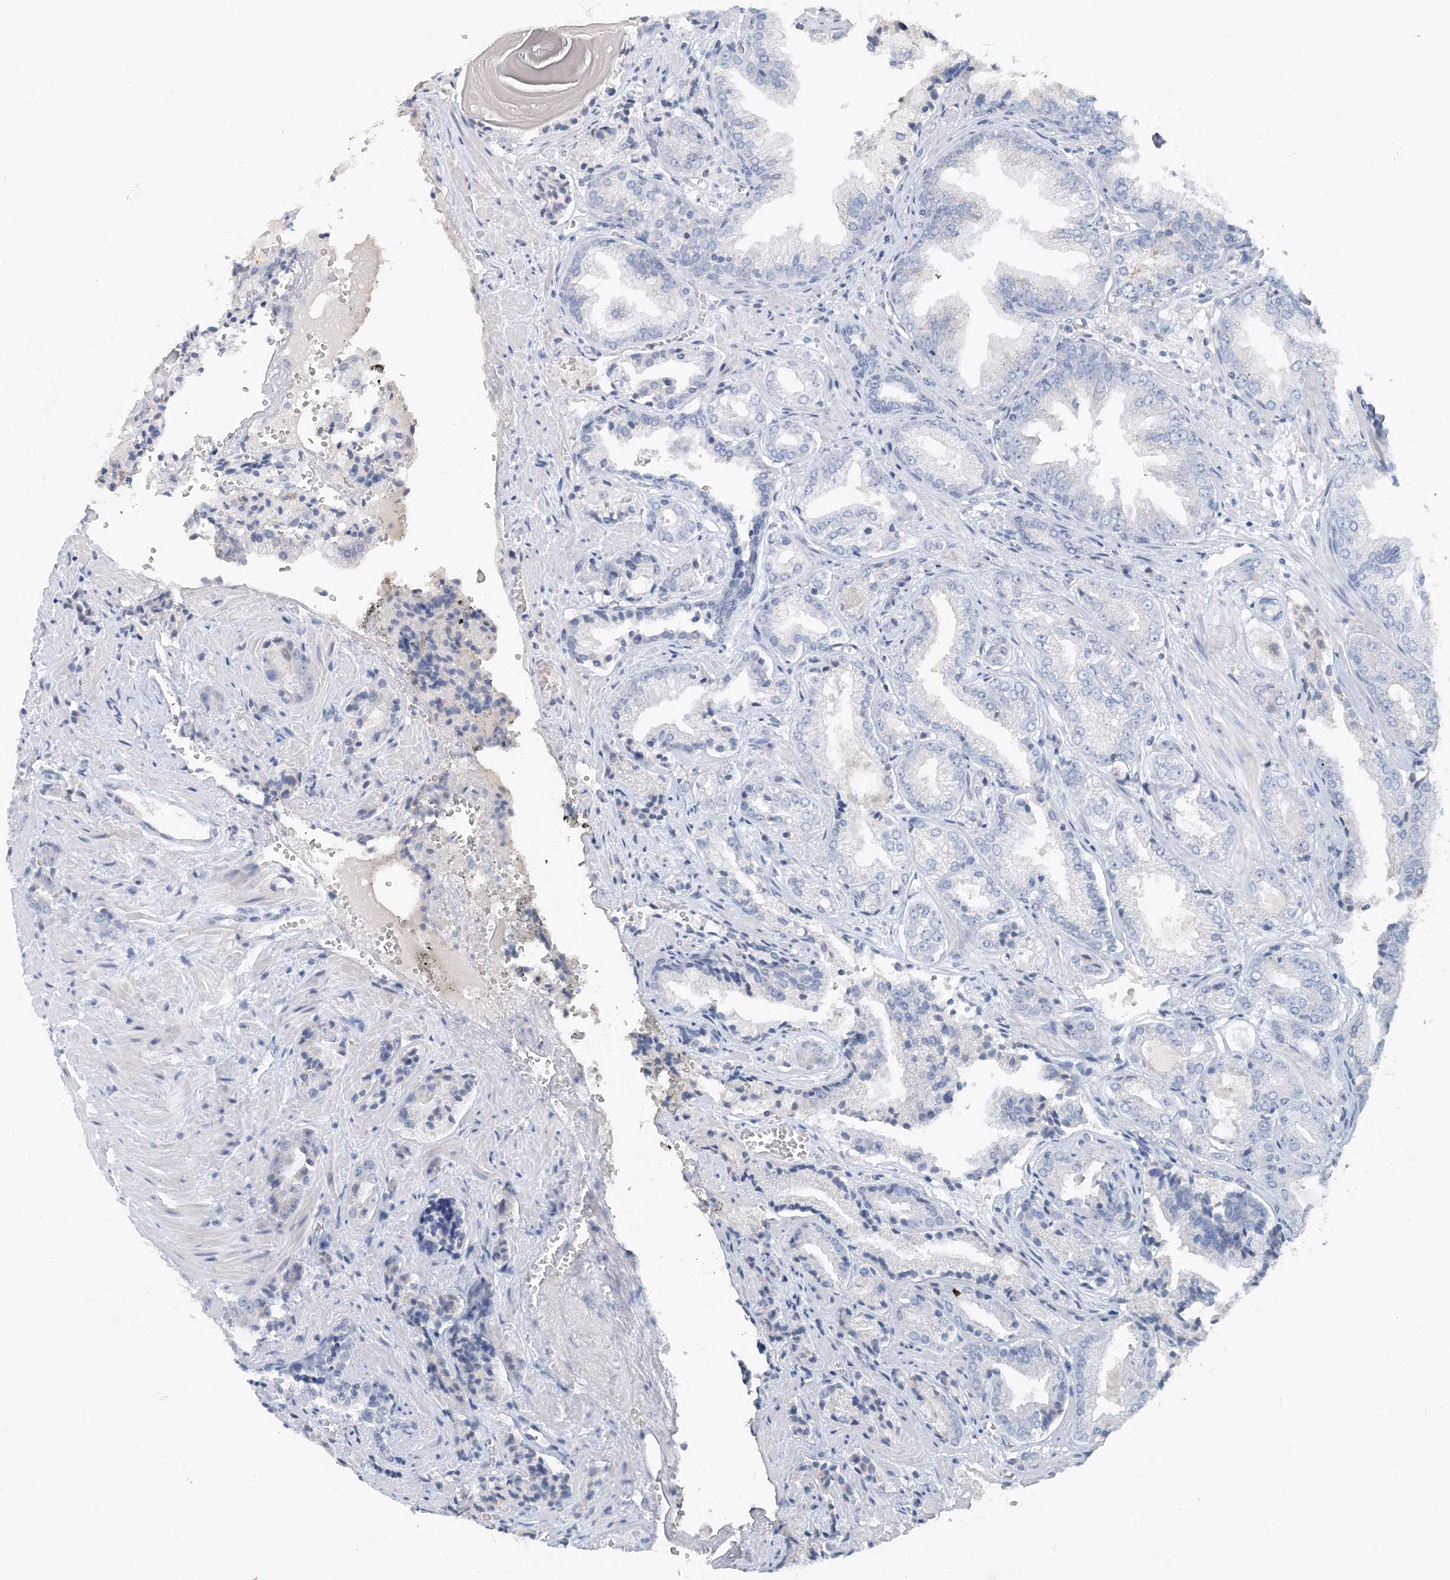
{"staining": {"intensity": "negative", "quantity": "none", "location": "none"}, "tissue": "prostate cancer", "cell_type": "Tumor cells", "image_type": "cancer", "snomed": [{"axis": "morphology", "description": "Adenocarcinoma, High grade"}, {"axis": "topography", "description": "Prostate"}], "caption": "IHC of prostate cancer (adenocarcinoma (high-grade)) reveals no positivity in tumor cells. The staining is performed using DAB (3,3'-diaminobenzidine) brown chromogen with nuclei counter-stained in using hematoxylin.", "gene": "CTRL", "patient": {"sex": "male", "age": 71}}